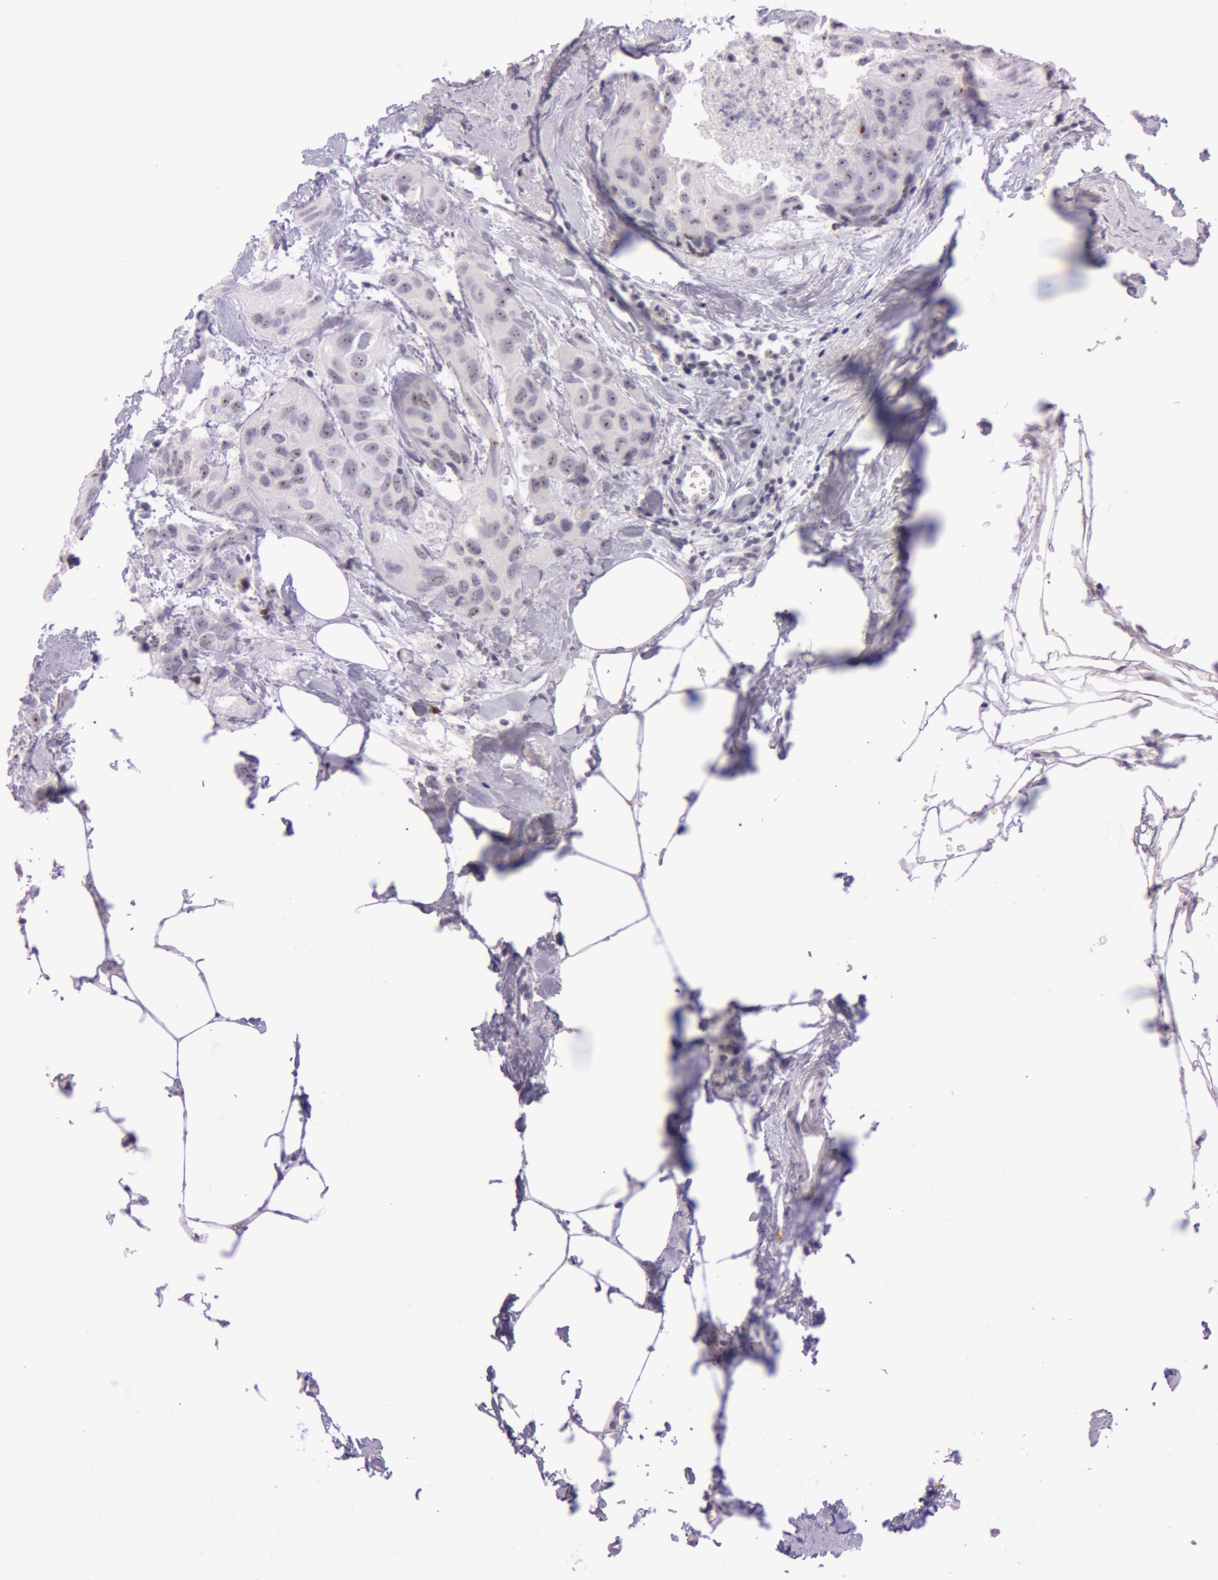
{"staining": {"intensity": "moderate", "quantity": ">75%", "location": "nuclear"}, "tissue": "breast cancer", "cell_type": "Tumor cells", "image_type": "cancer", "snomed": [{"axis": "morphology", "description": "Duct carcinoma"}, {"axis": "topography", "description": "Breast"}], "caption": "Human breast cancer stained with a brown dye exhibits moderate nuclear positive expression in approximately >75% of tumor cells.", "gene": "FBL", "patient": {"sex": "female", "age": 68}}